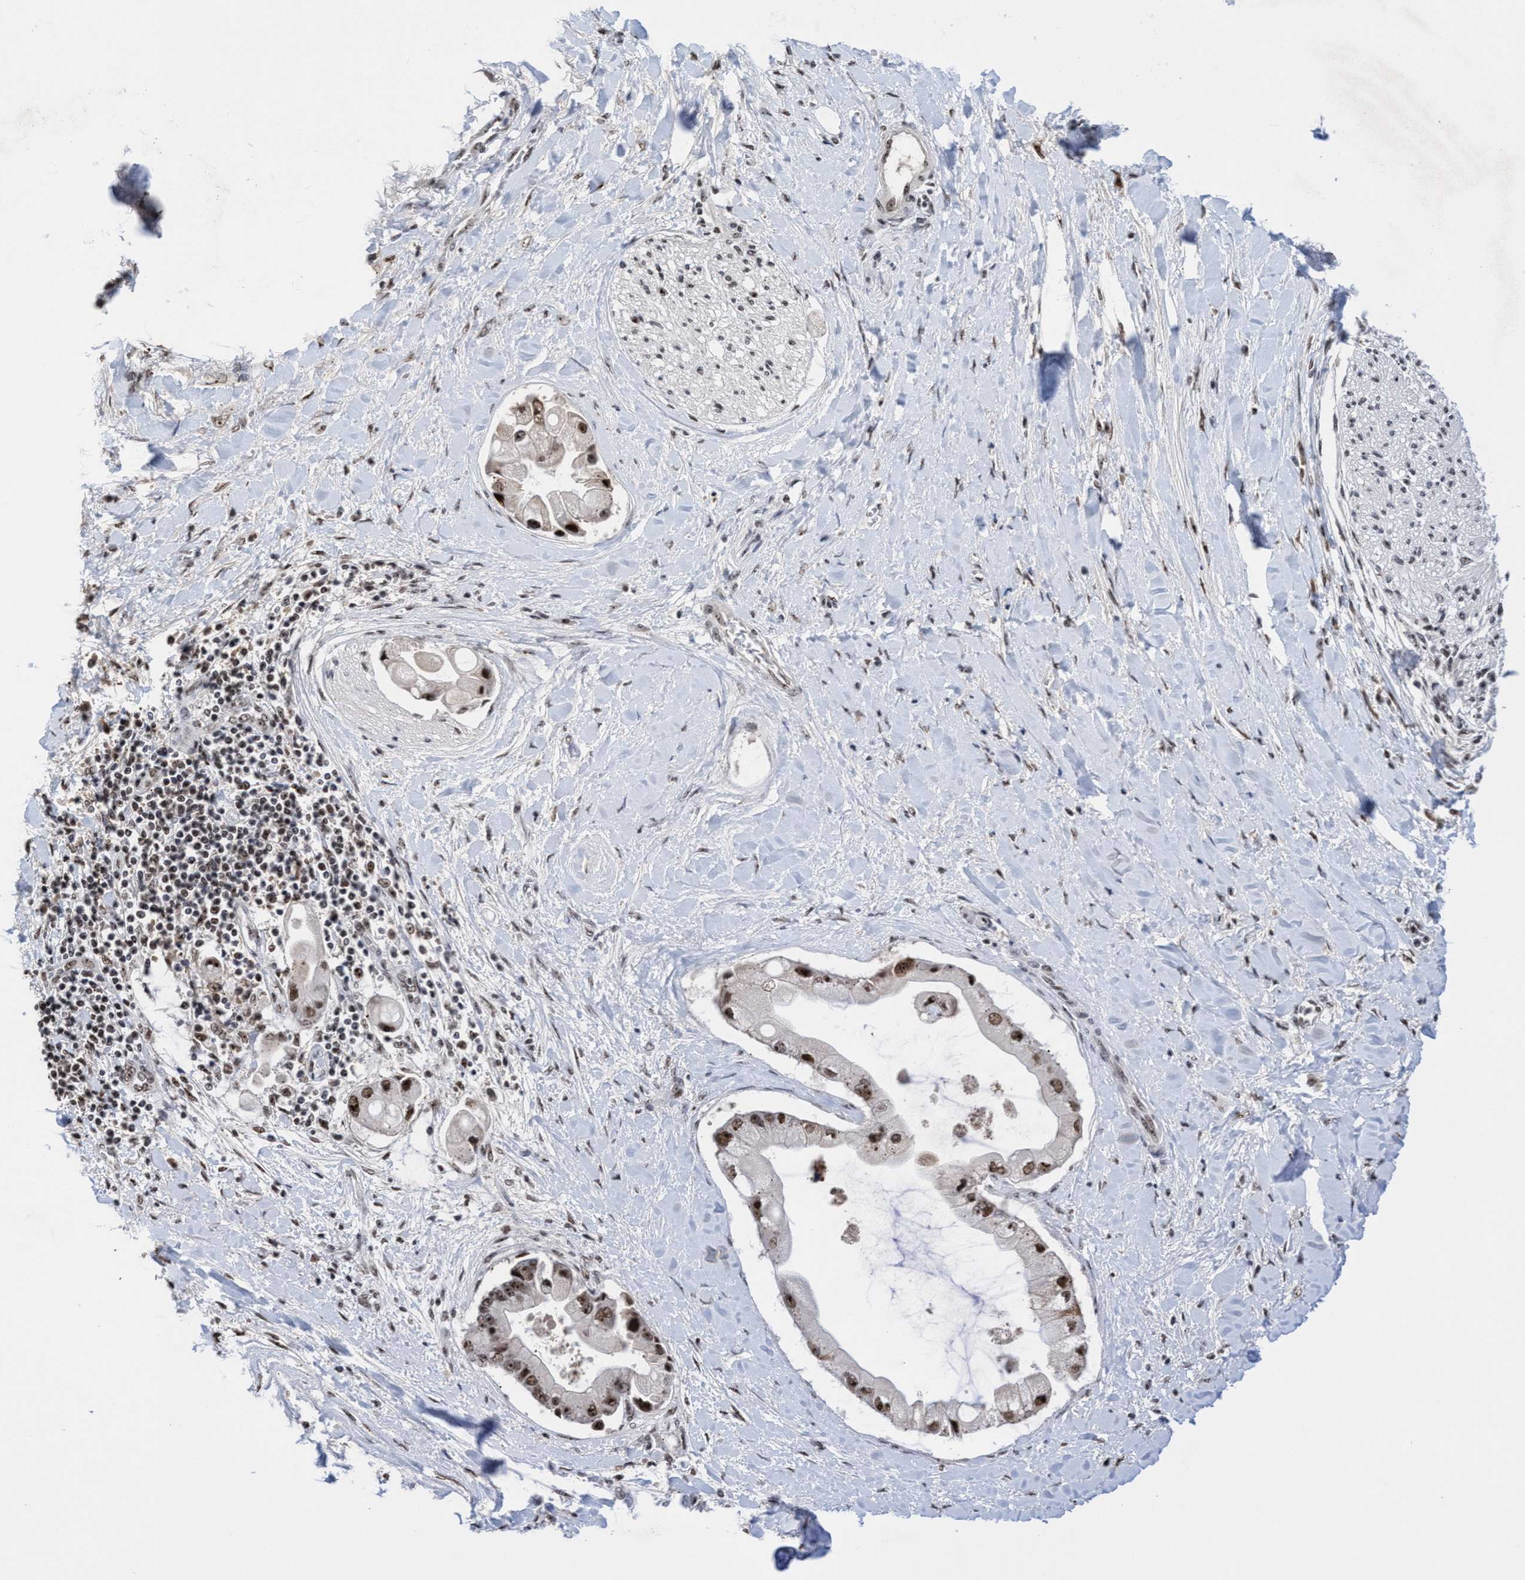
{"staining": {"intensity": "strong", "quantity": ">75%", "location": "nuclear"}, "tissue": "liver cancer", "cell_type": "Tumor cells", "image_type": "cancer", "snomed": [{"axis": "morphology", "description": "Cholangiocarcinoma"}, {"axis": "topography", "description": "Liver"}], "caption": "Cholangiocarcinoma (liver) stained with a brown dye shows strong nuclear positive staining in about >75% of tumor cells.", "gene": "EFCAB10", "patient": {"sex": "male", "age": 50}}